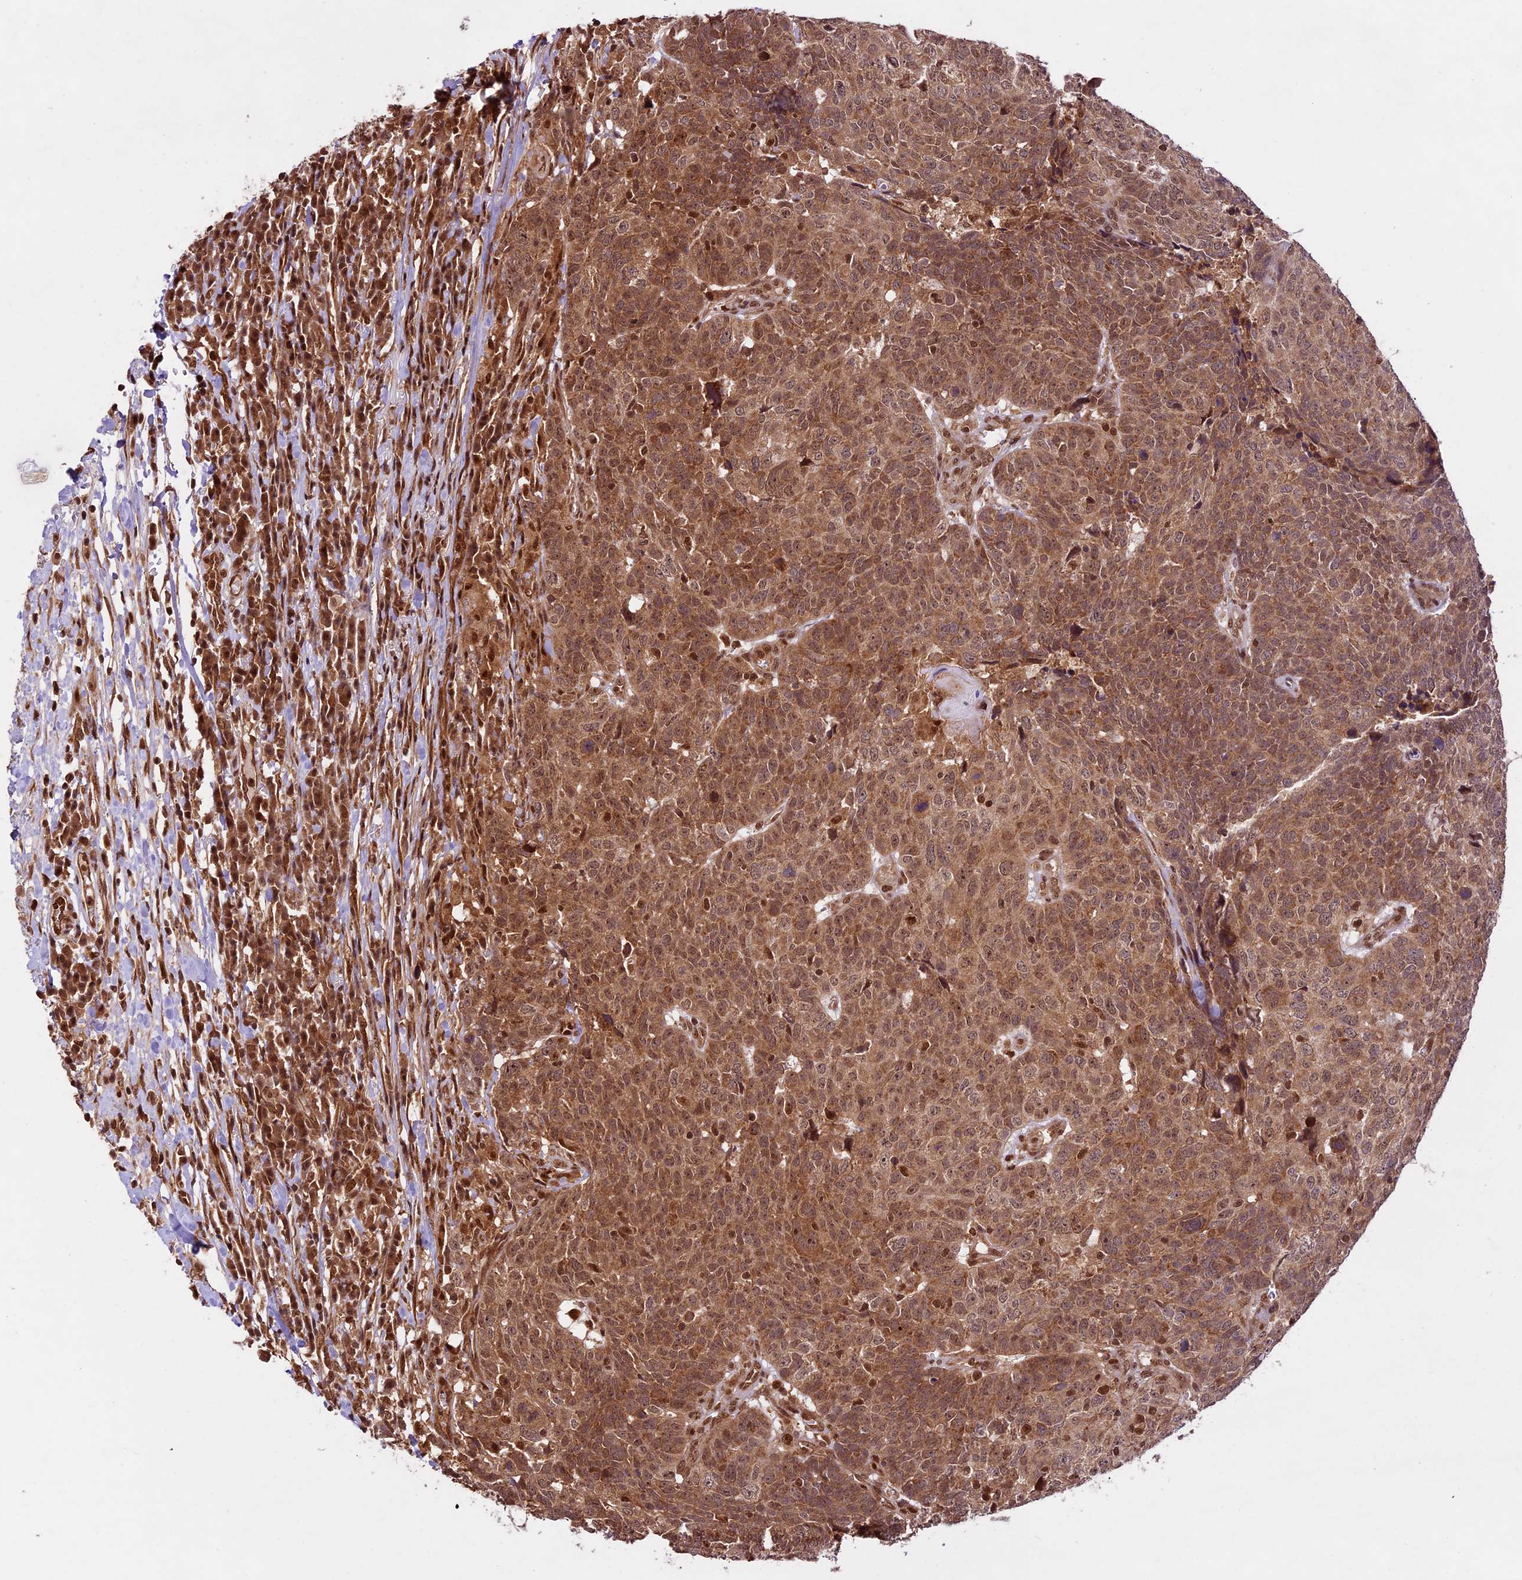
{"staining": {"intensity": "moderate", "quantity": ">75%", "location": "cytoplasmic/membranous,nuclear"}, "tissue": "head and neck cancer", "cell_type": "Tumor cells", "image_type": "cancer", "snomed": [{"axis": "morphology", "description": "Squamous cell carcinoma, NOS"}, {"axis": "topography", "description": "Head-Neck"}], "caption": "Brown immunohistochemical staining in human head and neck cancer shows moderate cytoplasmic/membranous and nuclear staining in about >75% of tumor cells.", "gene": "DHX38", "patient": {"sex": "male", "age": 66}}